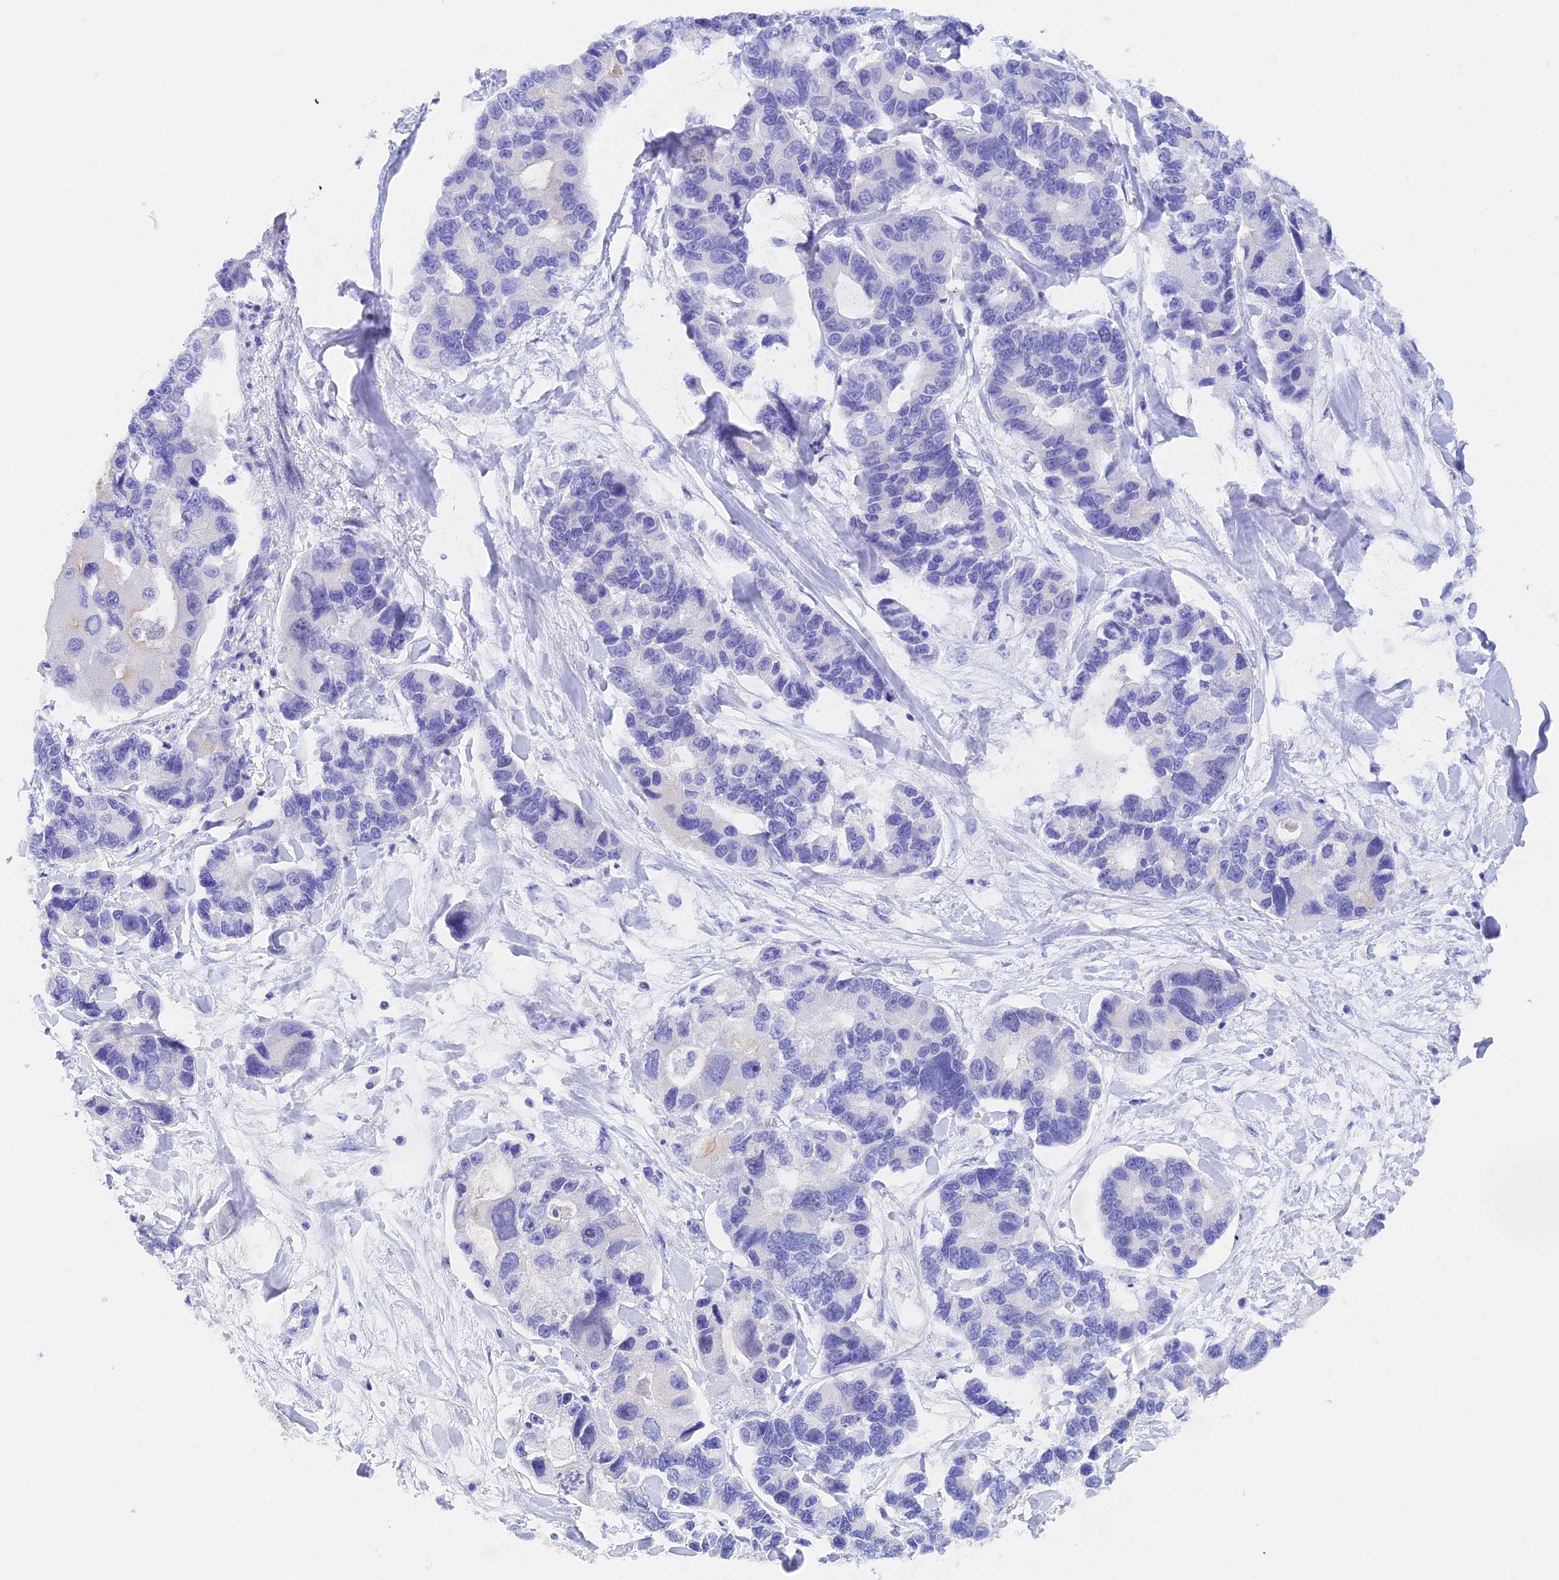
{"staining": {"intensity": "negative", "quantity": "none", "location": "none"}, "tissue": "lung cancer", "cell_type": "Tumor cells", "image_type": "cancer", "snomed": [{"axis": "morphology", "description": "Adenocarcinoma, NOS"}, {"axis": "topography", "description": "Lung"}], "caption": "Immunohistochemistry (IHC) histopathology image of adenocarcinoma (lung) stained for a protein (brown), which demonstrates no staining in tumor cells. (Brightfield microscopy of DAB immunohistochemistry (IHC) at high magnification).", "gene": "PSMC3IP", "patient": {"sex": "female", "age": 54}}